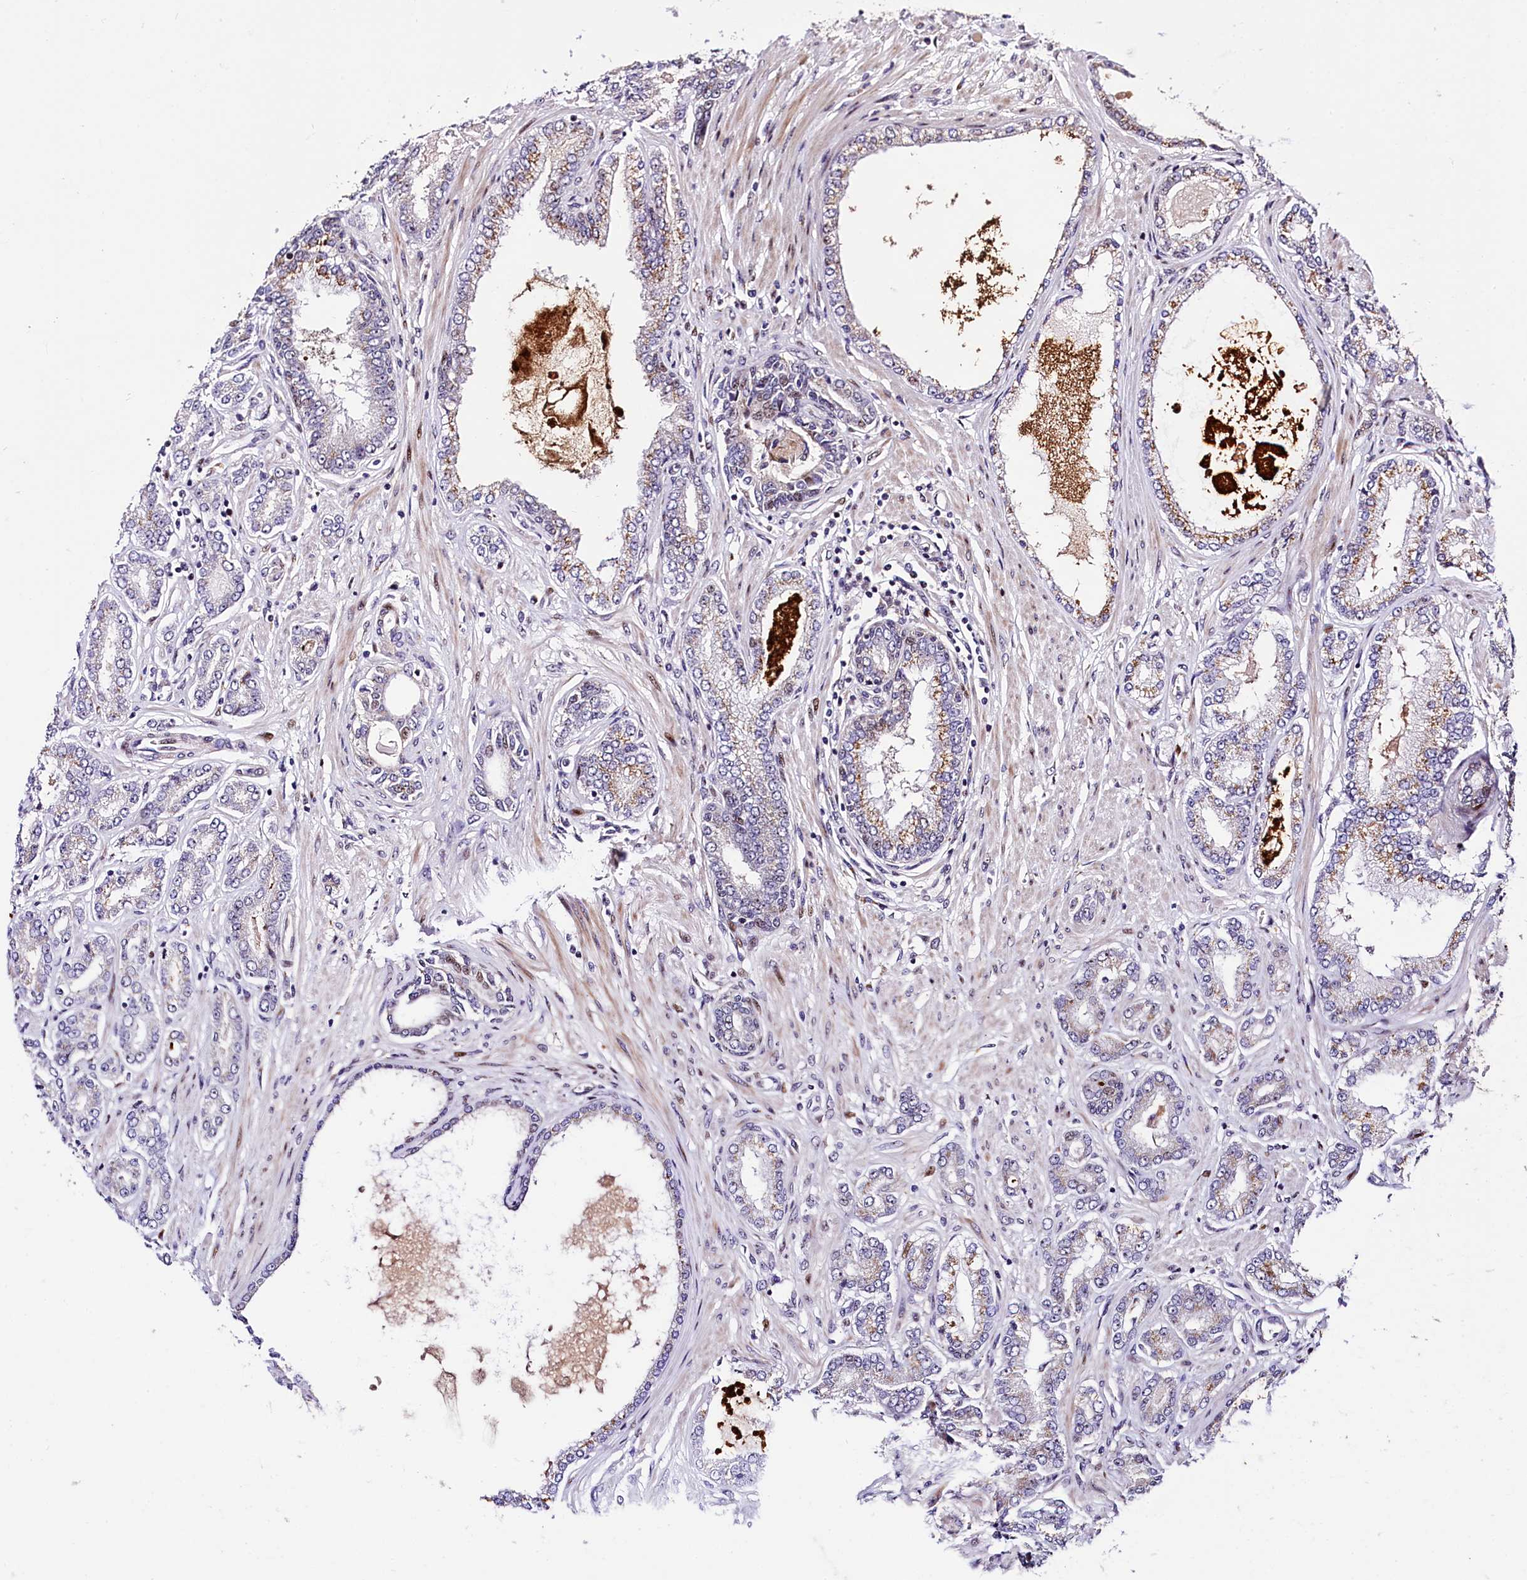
{"staining": {"intensity": "weak", "quantity": "<25%", "location": "cytoplasmic/membranous"}, "tissue": "prostate cancer", "cell_type": "Tumor cells", "image_type": "cancer", "snomed": [{"axis": "morphology", "description": "Adenocarcinoma, Low grade"}, {"axis": "topography", "description": "Prostate"}], "caption": "Protein analysis of prostate cancer exhibits no significant staining in tumor cells. (Brightfield microscopy of DAB immunohistochemistry (IHC) at high magnification).", "gene": "TRMT112", "patient": {"sex": "male", "age": 63}}